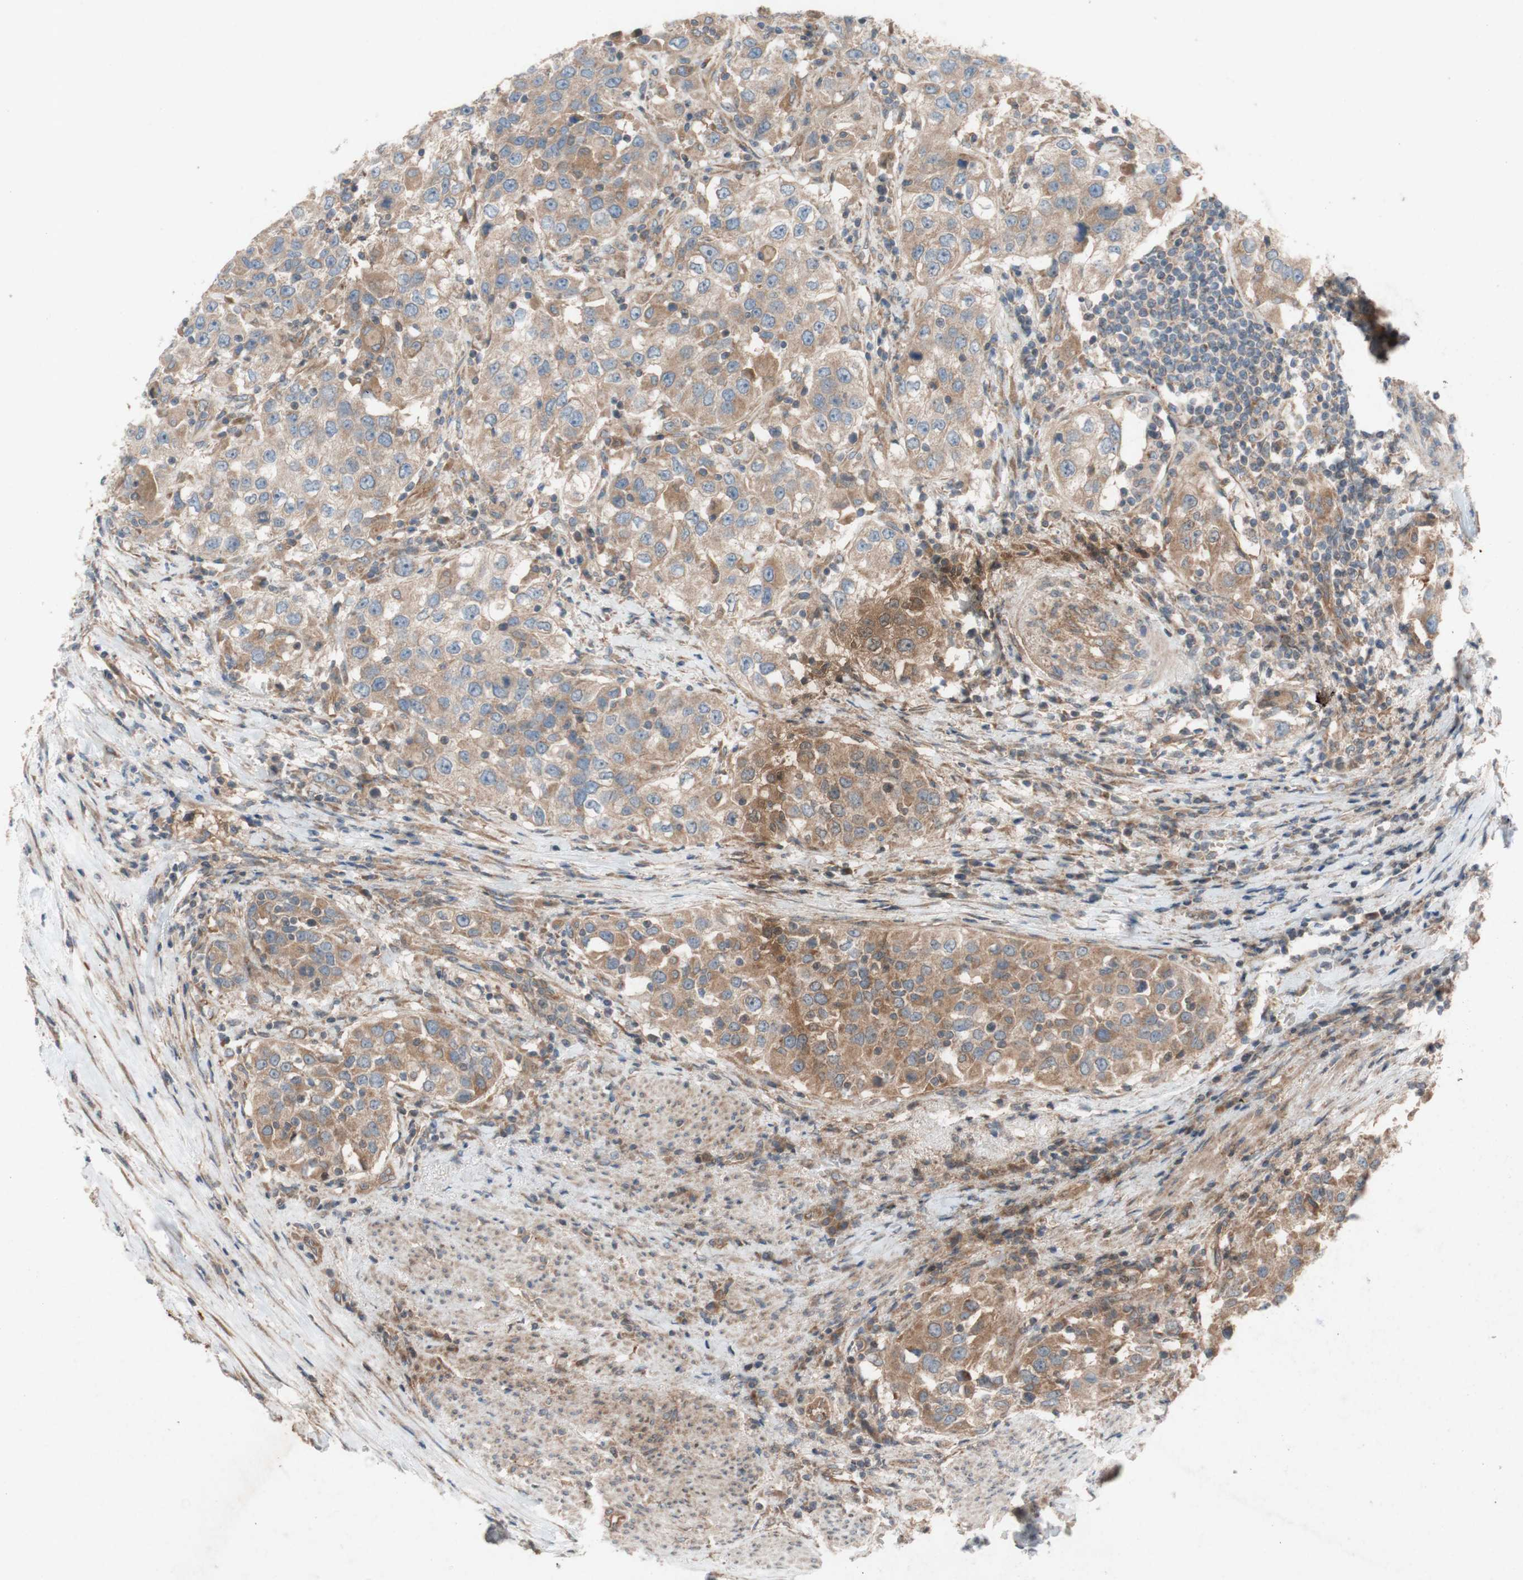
{"staining": {"intensity": "moderate", "quantity": ">75%", "location": "cytoplasmic/membranous"}, "tissue": "urothelial cancer", "cell_type": "Tumor cells", "image_type": "cancer", "snomed": [{"axis": "morphology", "description": "Urothelial carcinoma, High grade"}, {"axis": "topography", "description": "Urinary bladder"}], "caption": "Tumor cells exhibit medium levels of moderate cytoplasmic/membranous staining in approximately >75% of cells in human urothelial cancer.", "gene": "TST", "patient": {"sex": "female", "age": 80}}